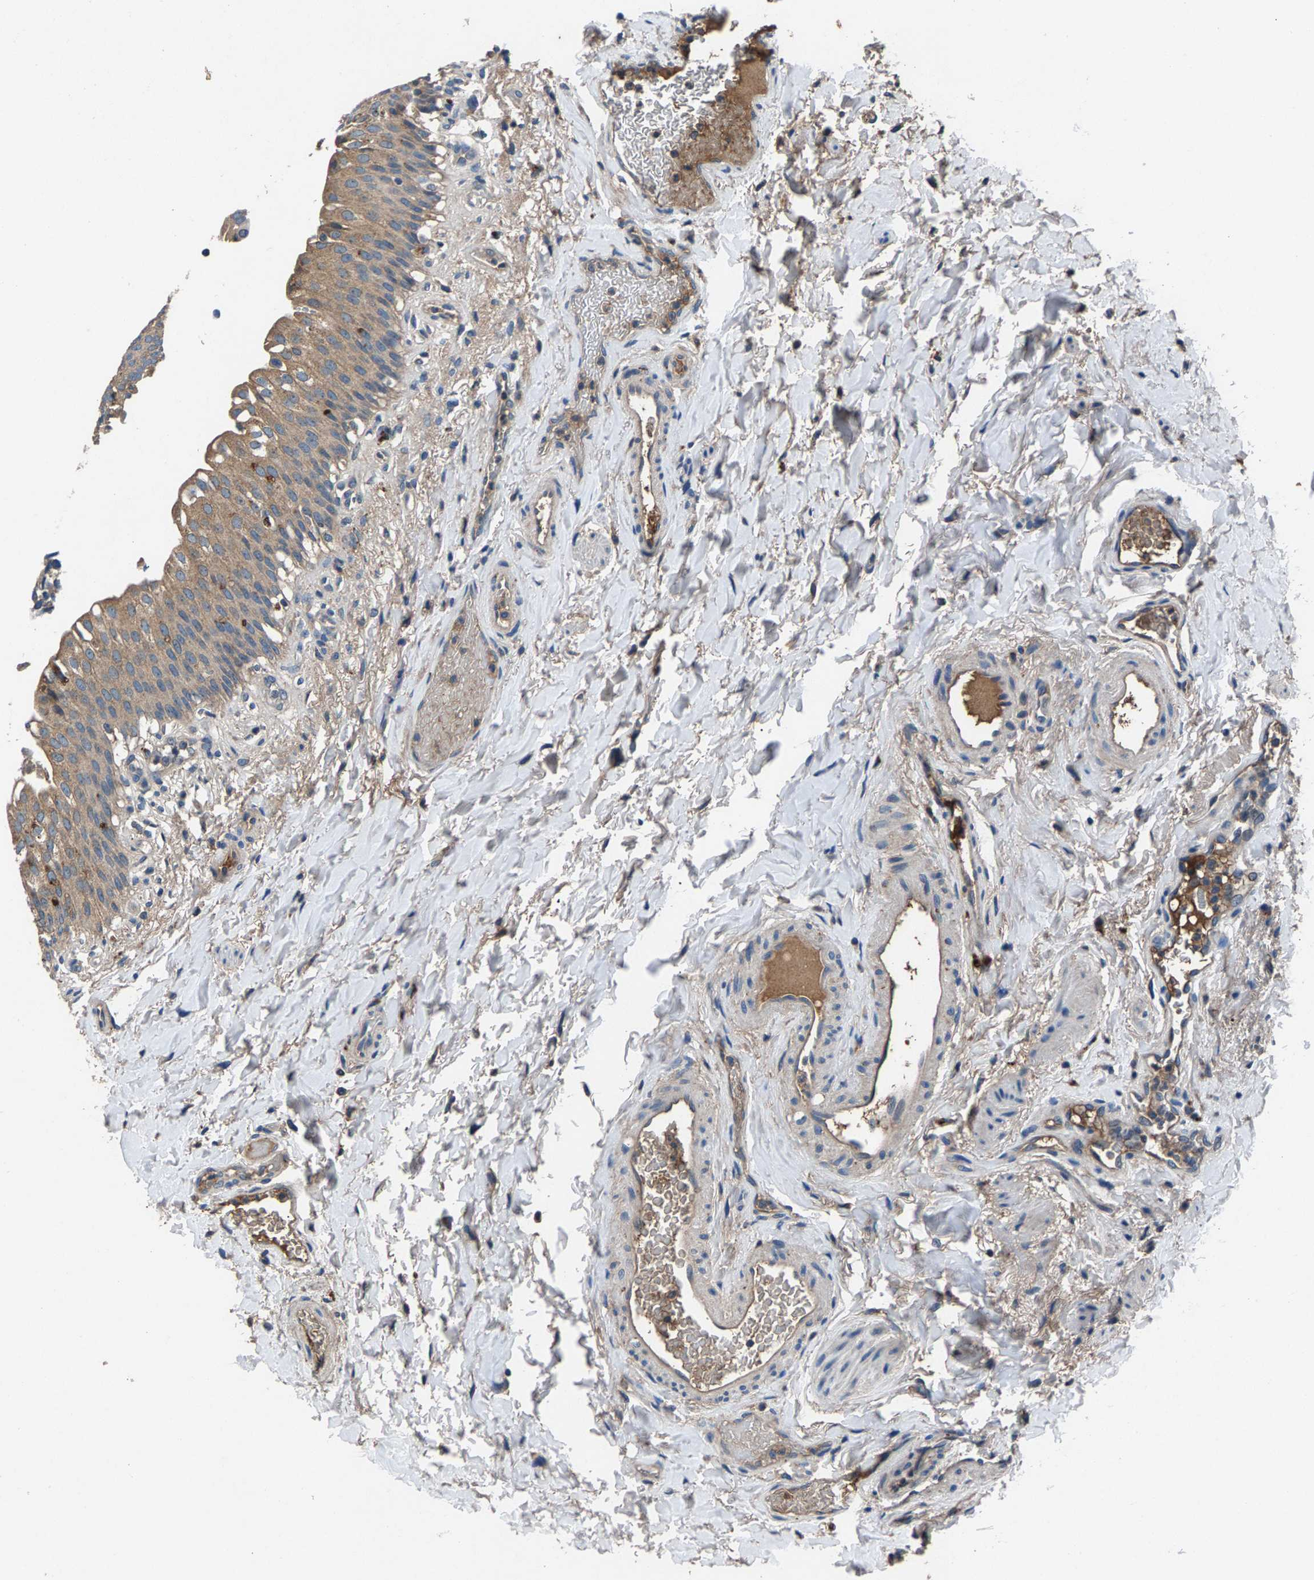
{"staining": {"intensity": "weak", "quantity": ">75%", "location": "cytoplasmic/membranous"}, "tissue": "urinary bladder", "cell_type": "Urothelial cells", "image_type": "normal", "snomed": [{"axis": "morphology", "description": "Normal tissue, NOS"}, {"axis": "topography", "description": "Urinary bladder"}], "caption": "DAB (3,3'-diaminobenzidine) immunohistochemical staining of unremarkable urinary bladder shows weak cytoplasmic/membranous protein expression in about >75% of urothelial cells. (Brightfield microscopy of DAB IHC at high magnification).", "gene": "PRXL2C", "patient": {"sex": "female", "age": 60}}